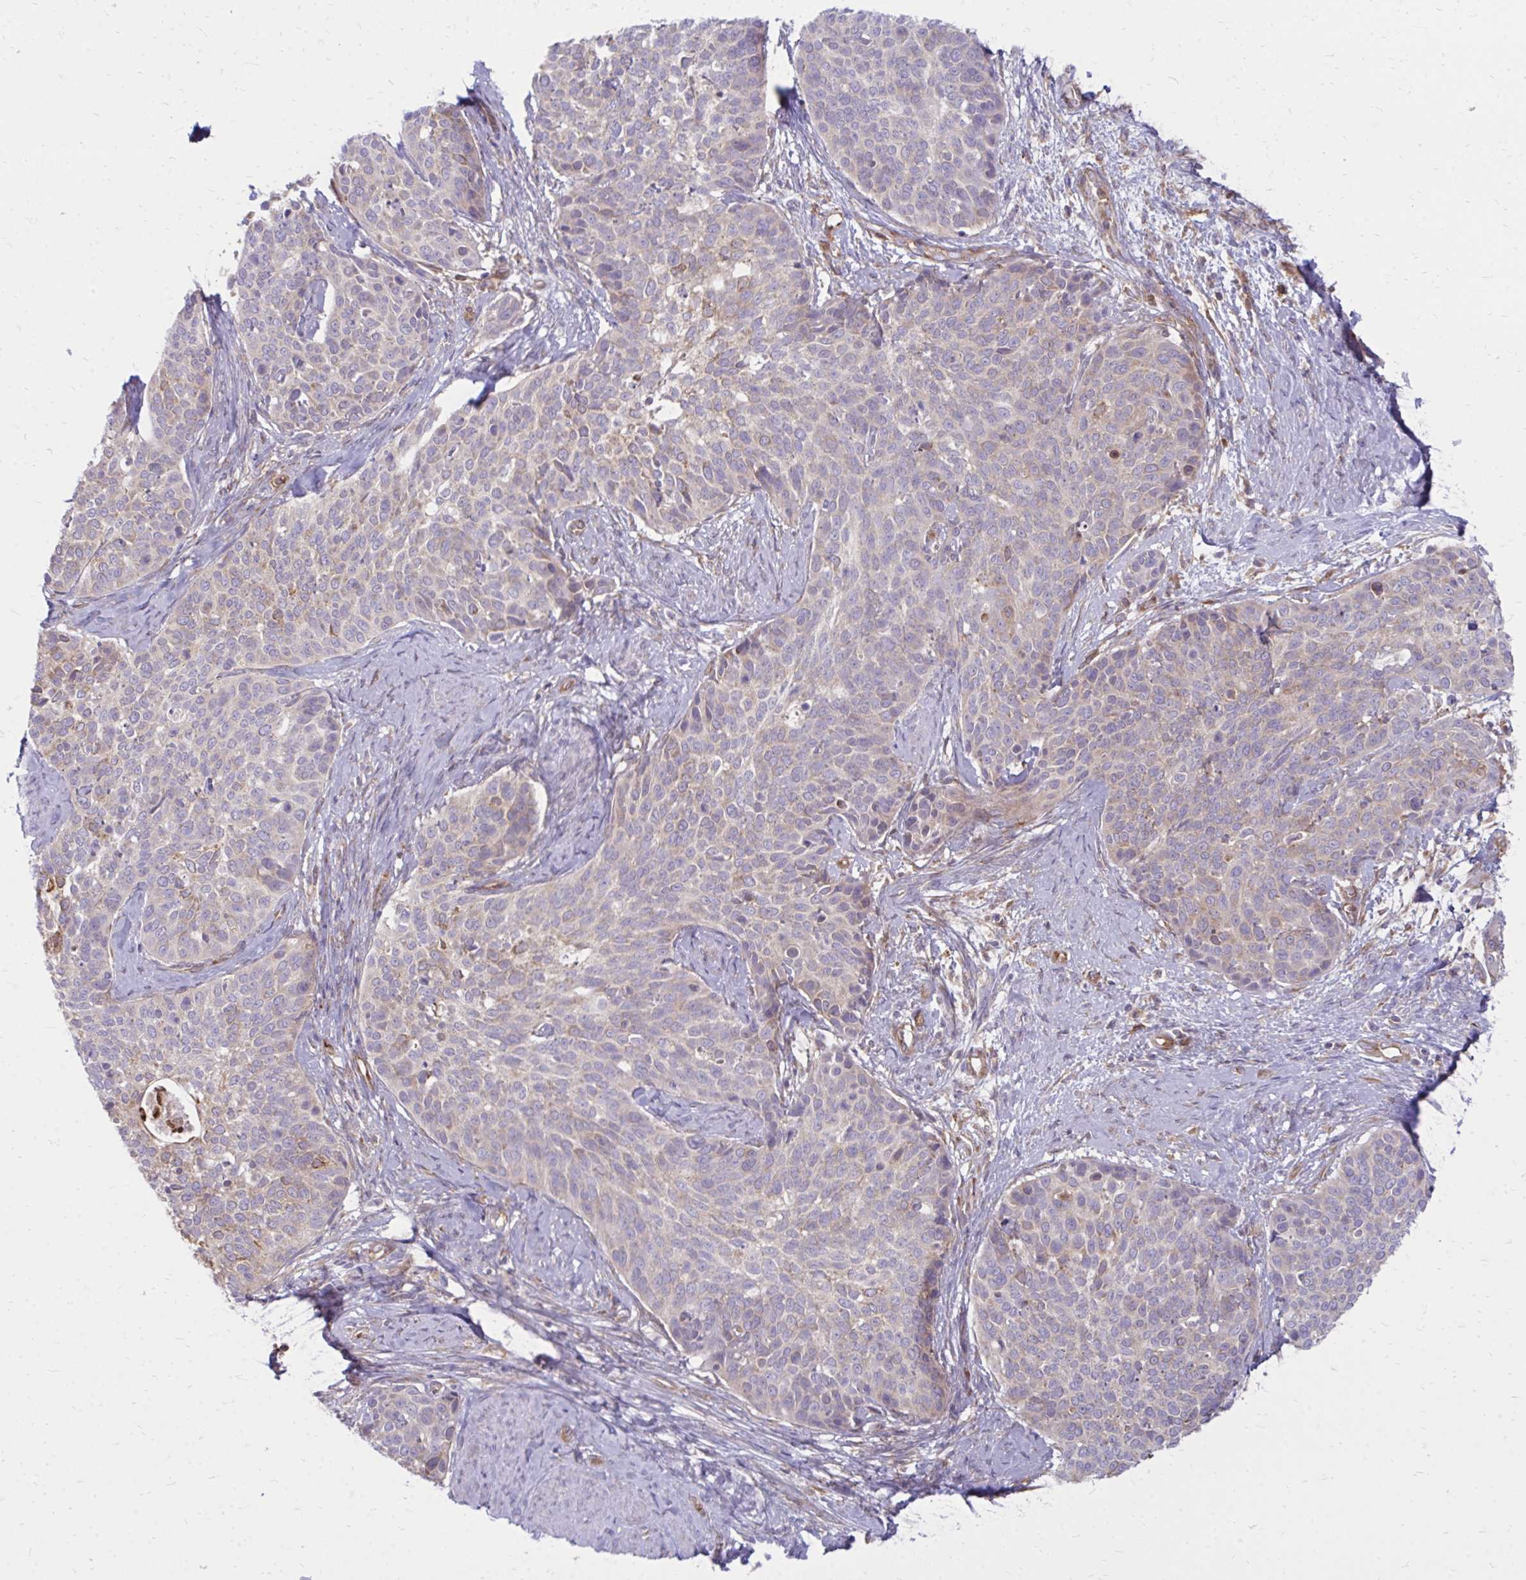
{"staining": {"intensity": "weak", "quantity": "25%-75%", "location": "cytoplasmic/membranous"}, "tissue": "cervical cancer", "cell_type": "Tumor cells", "image_type": "cancer", "snomed": [{"axis": "morphology", "description": "Squamous cell carcinoma, NOS"}, {"axis": "topography", "description": "Cervix"}], "caption": "A histopathology image of human cervical cancer (squamous cell carcinoma) stained for a protein demonstrates weak cytoplasmic/membranous brown staining in tumor cells.", "gene": "ASAP1", "patient": {"sex": "female", "age": 69}}